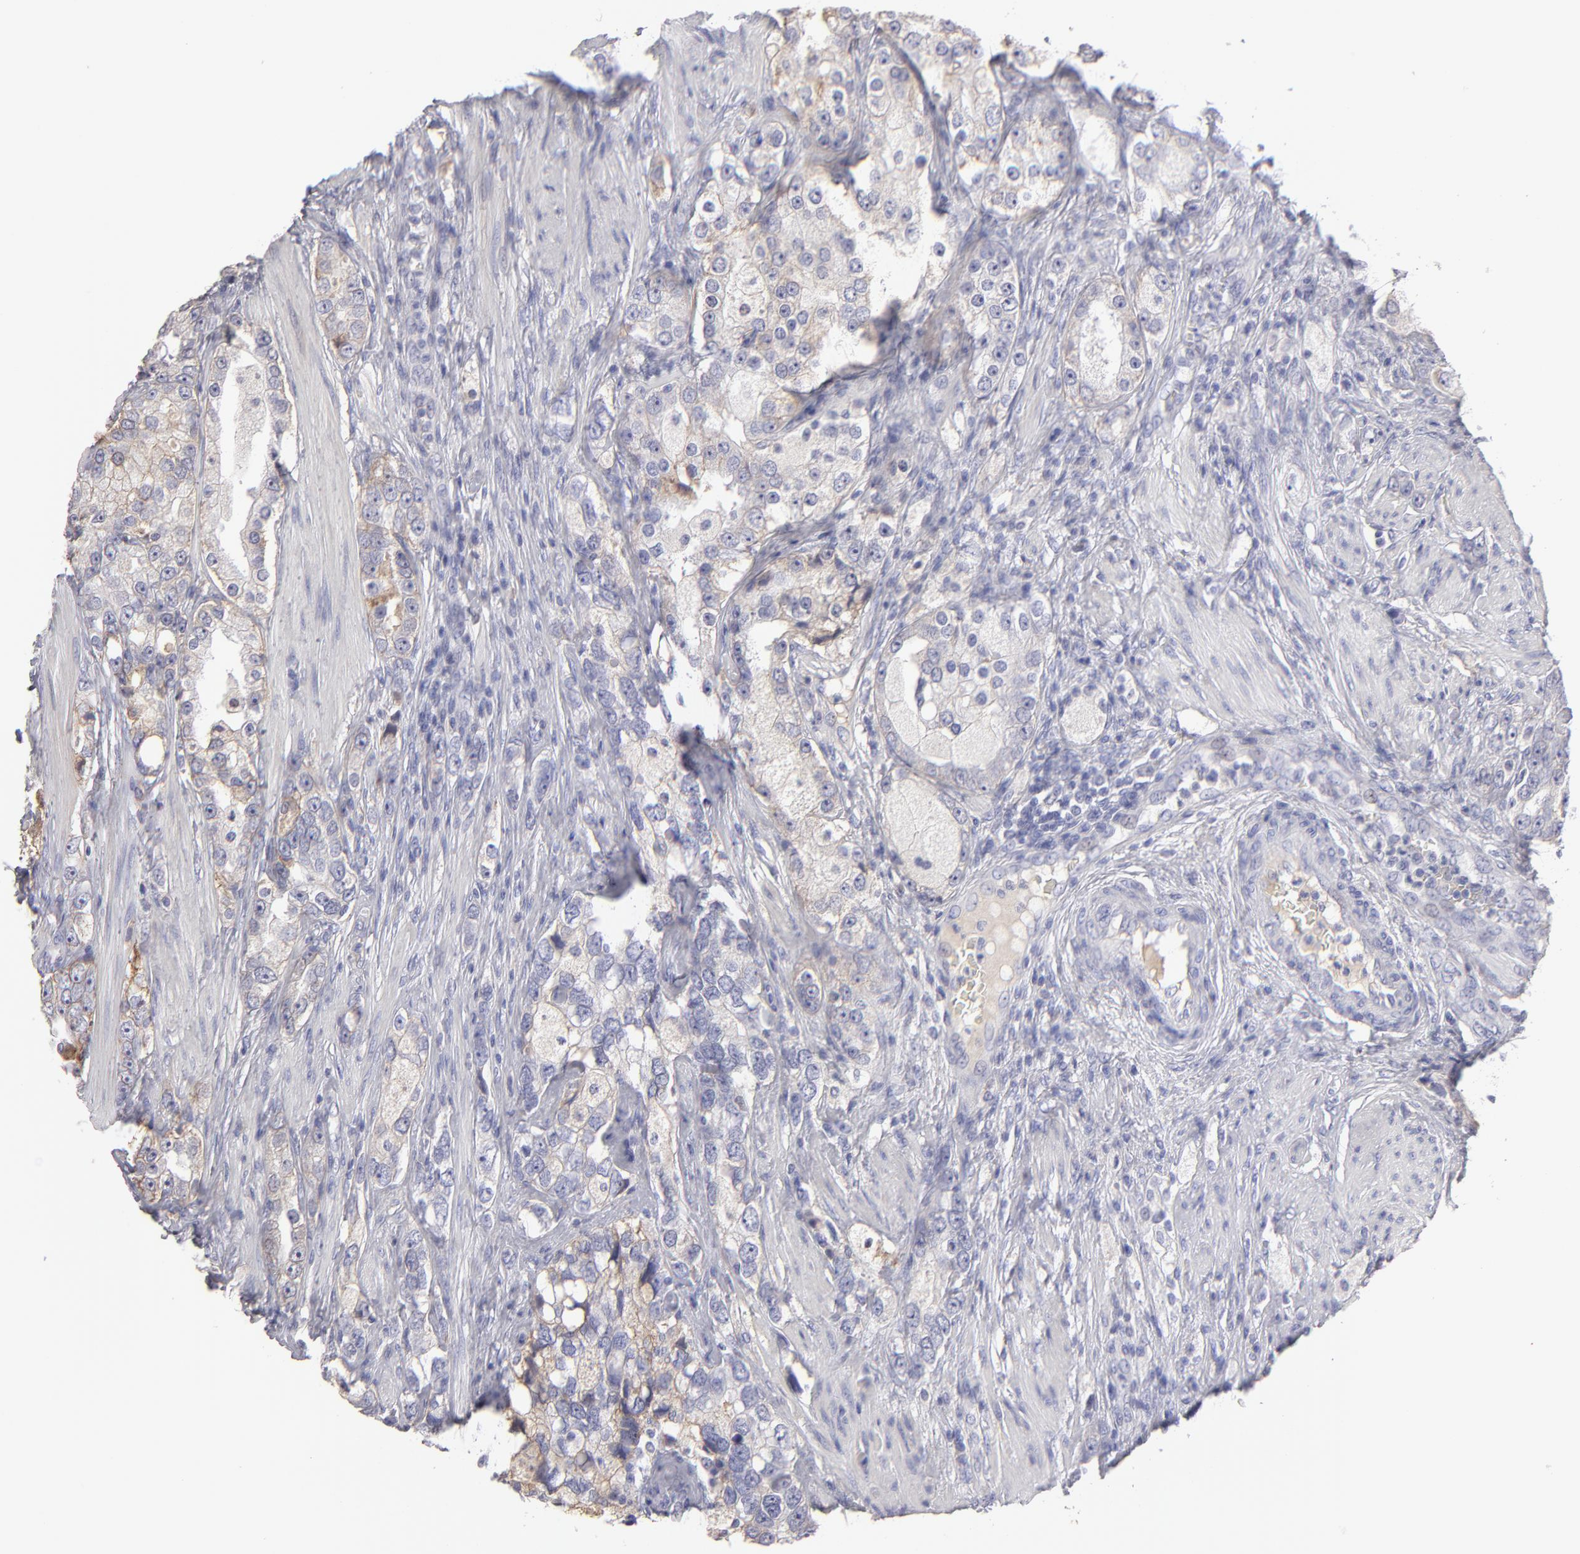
{"staining": {"intensity": "negative", "quantity": "none", "location": "none"}, "tissue": "prostate cancer", "cell_type": "Tumor cells", "image_type": "cancer", "snomed": [{"axis": "morphology", "description": "Adenocarcinoma, High grade"}, {"axis": "topography", "description": "Prostate"}], "caption": "IHC micrograph of human adenocarcinoma (high-grade) (prostate) stained for a protein (brown), which reveals no positivity in tumor cells.", "gene": "ABCC4", "patient": {"sex": "male", "age": 63}}